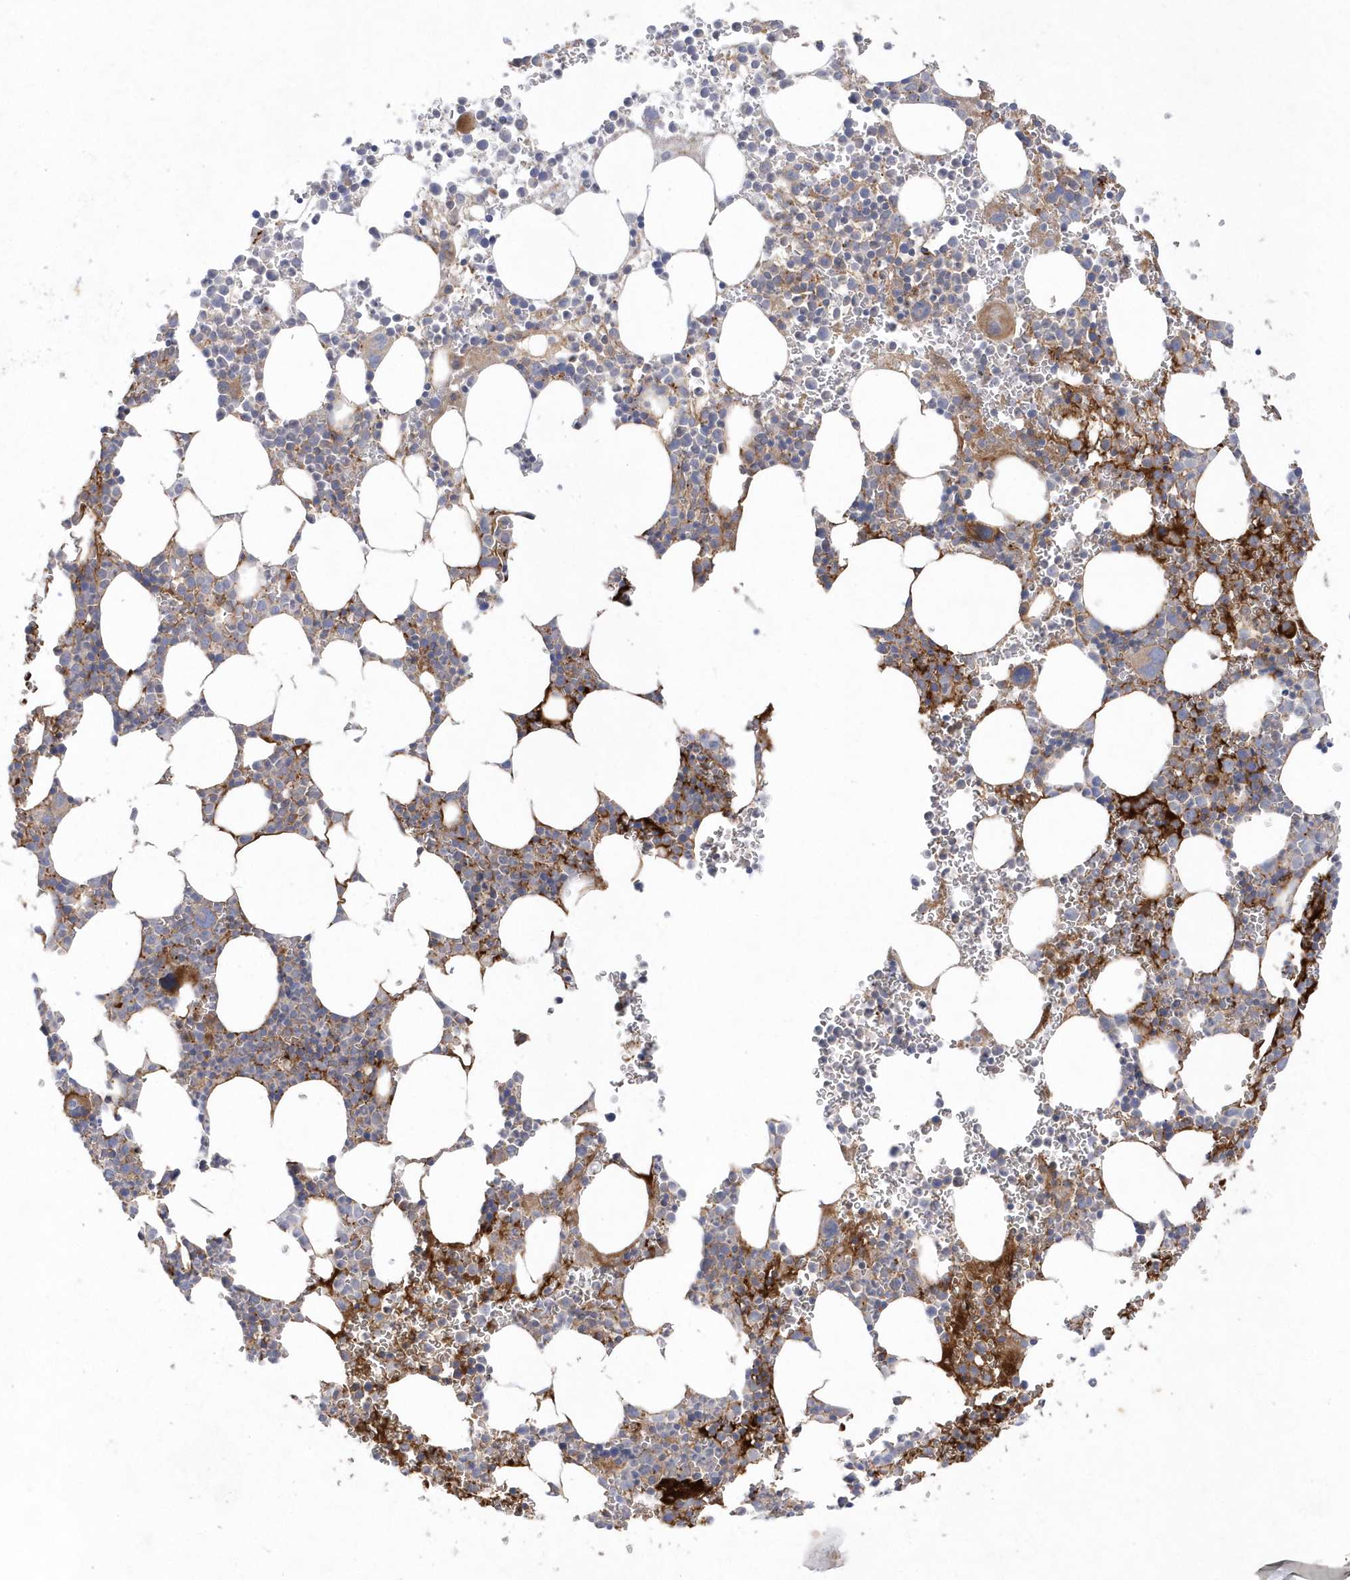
{"staining": {"intensity": "moderate", "quantity": "<25%", "location": "cytoplasmic/membranous"}, "tissue": "bone marrow", "cell_type": "Hematopoietic cells", "image_type": "normal", "snomed": [{"axis": "morphology", "description": "Normal tissue, NOS"}, {"axis": "topography", "description": "Bone marrow"}], "caption": "High-power microscopy captured an immunohistochemistry (IHC) histopathology image of unremarkable bone marrow, revealing moderate cytoplasmic/membranous staining in approximately <25% of hematopoietic cells. (DAB (3,3'-diaminobenzidine) = brown stain, brightfield microscopy at high magnification).", "gene": "TMEM132B", "patient": {"sex": "female", "age": 78}}